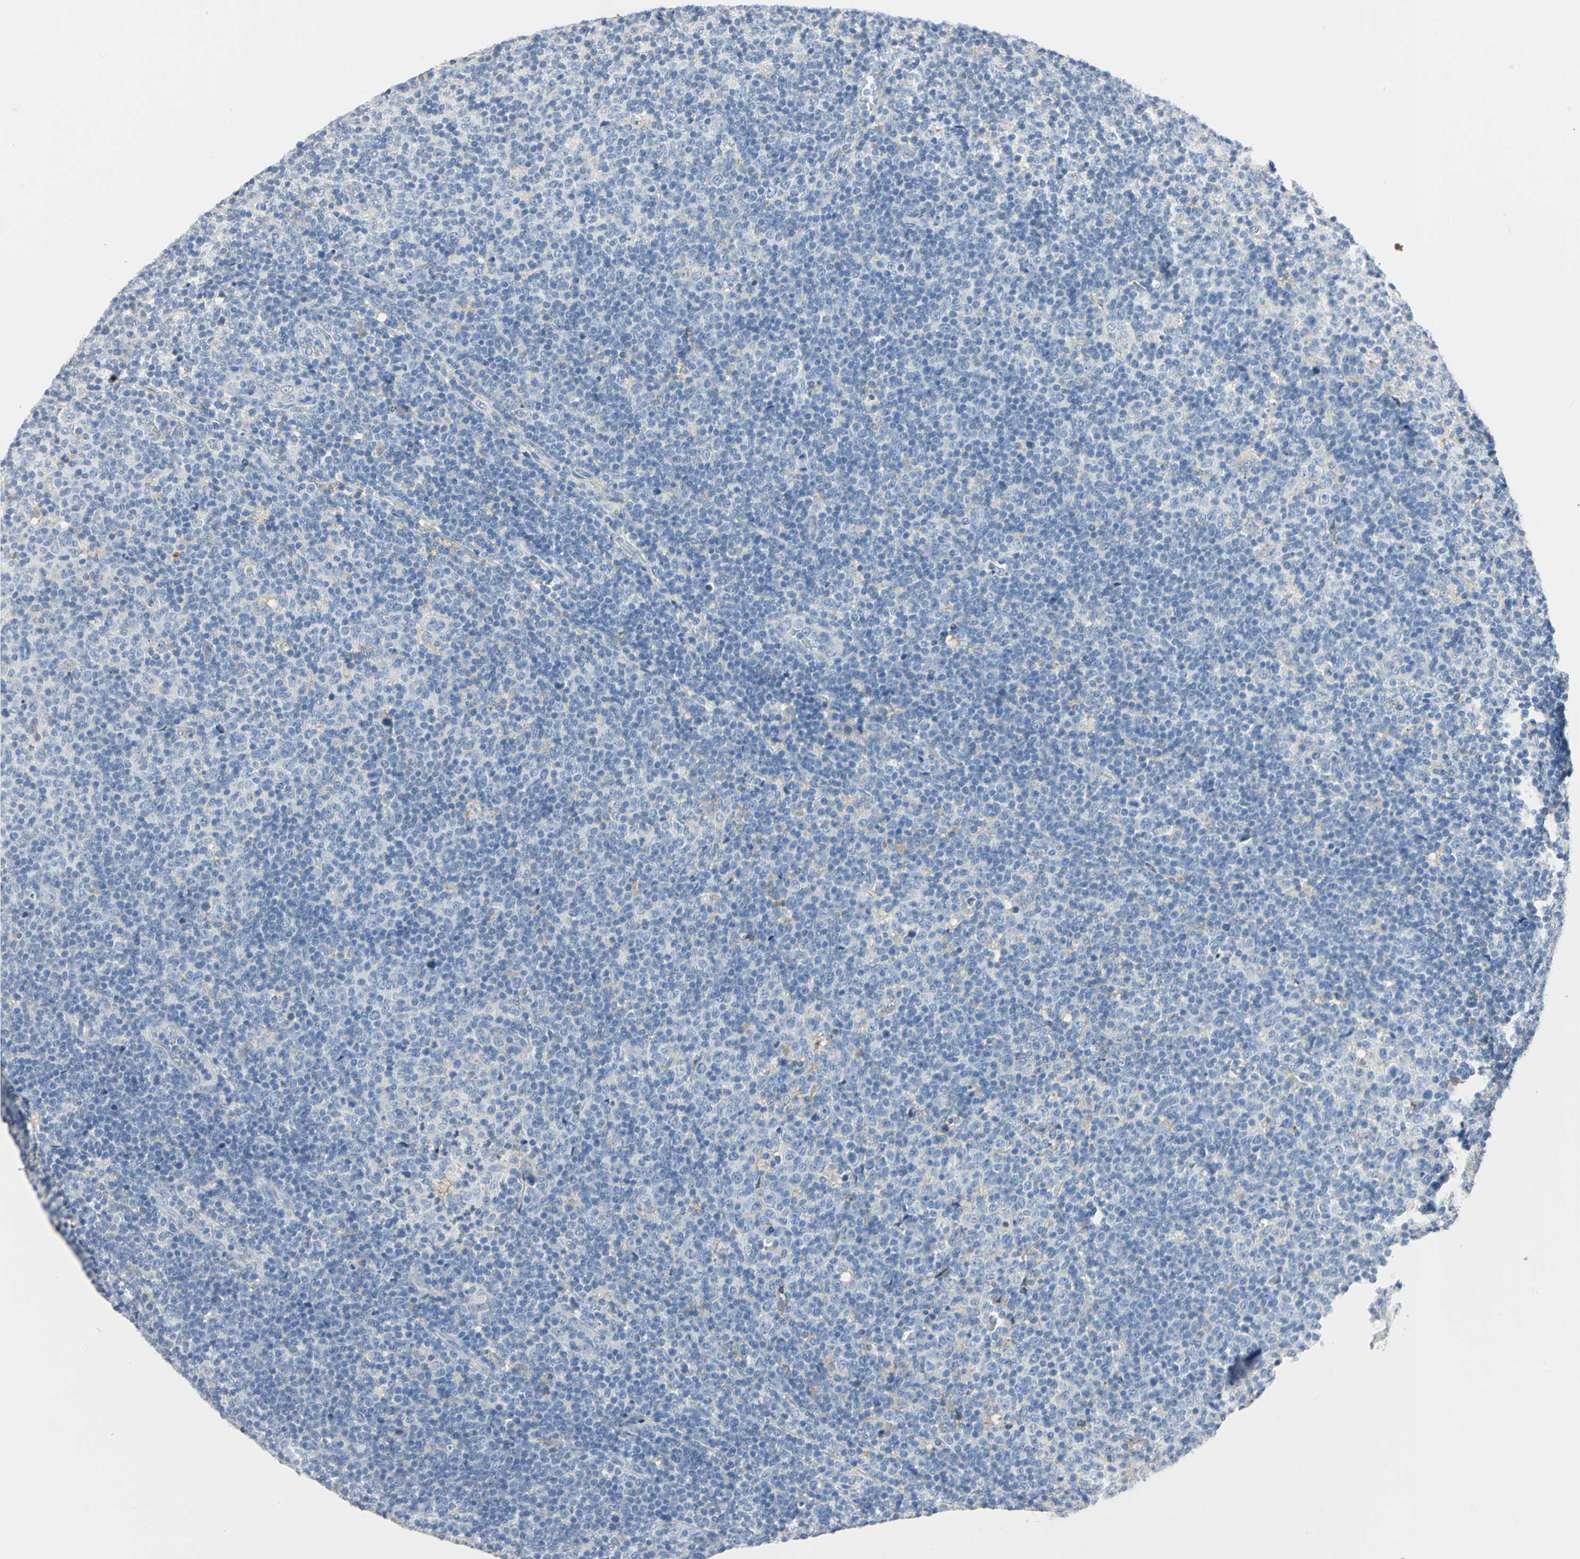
{"staining": {"intensity": "negative", "quantity": "none", "location": "none"}, "tissue": "lymphoma", "cell_type": "Tumor cells", "image_type": "cancer", "snomed": [{"axis": "morphology", "description": "Malignant lymphoma, non-Hodgkin's type, Low grade"}, {"axis": "topography", "description": "Lymph node"}], "caption": "Immunohistochemical staining of human lymphoma exhibits no significant positivity in tumor cells.", "gene": "ANXA4", "patient": {"sex": "male", "age": 70}}